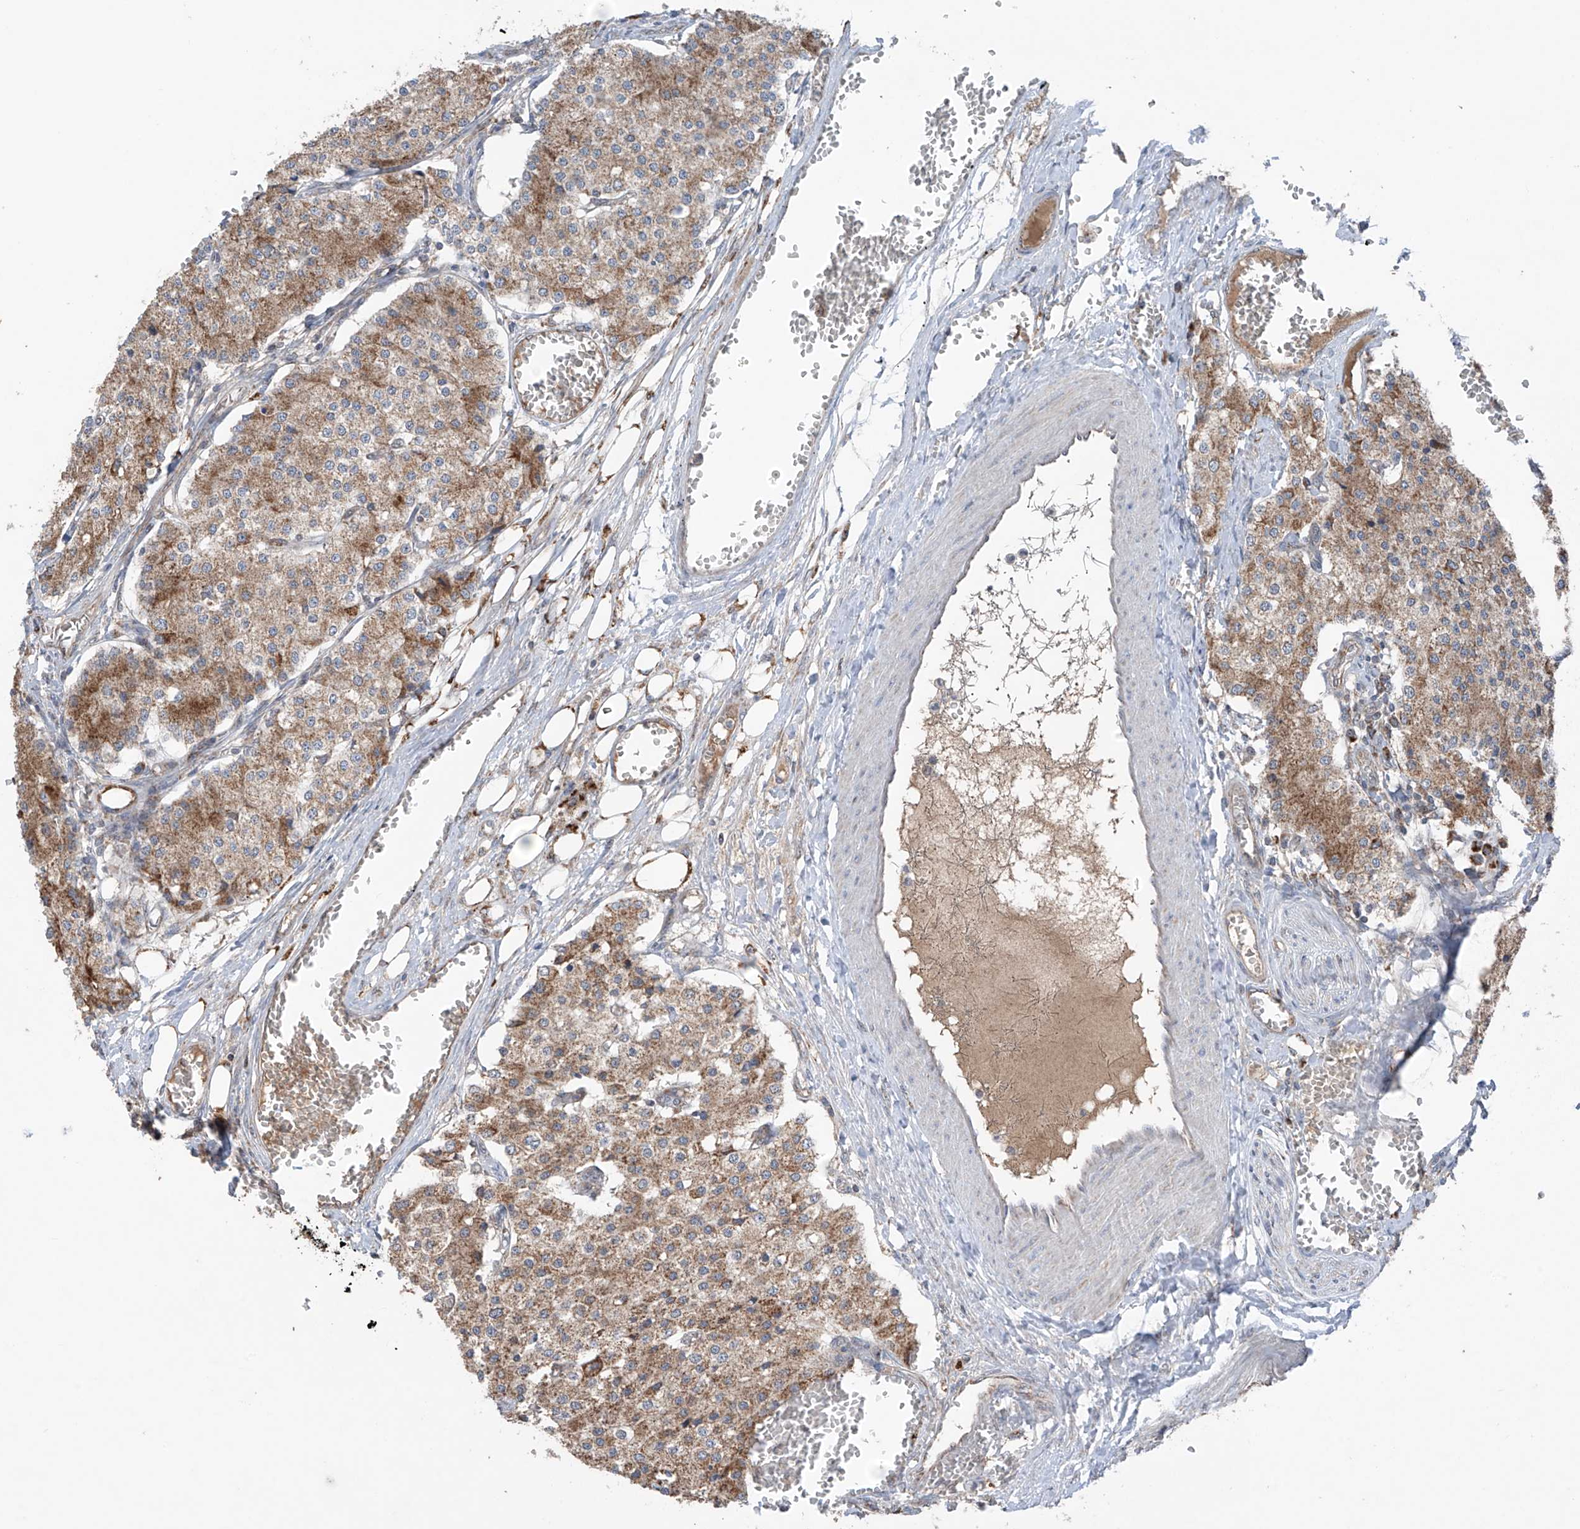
{"staining": {"intensity": "moderate", "quantity": ">75%", "location": "cytoplasmic/membranous"}, "tissue": "carcinoid", "cell_type": "Tumor cells", "image_type": "cancer", "snomed": [{"axis": "morphology", "description": "Carcinoid, malignant, NOS"}, {"axis": "topography", "description": "Colon"}], "caption": "There is medium levels of moderate cytoplasmic/membranous positivity in tumor cells of malignant carcinoid, as demonstrated by immunohistochemical staining (brown color).", "gene": "SAMD3", "patient": {"sex": "female", "age": 52}}